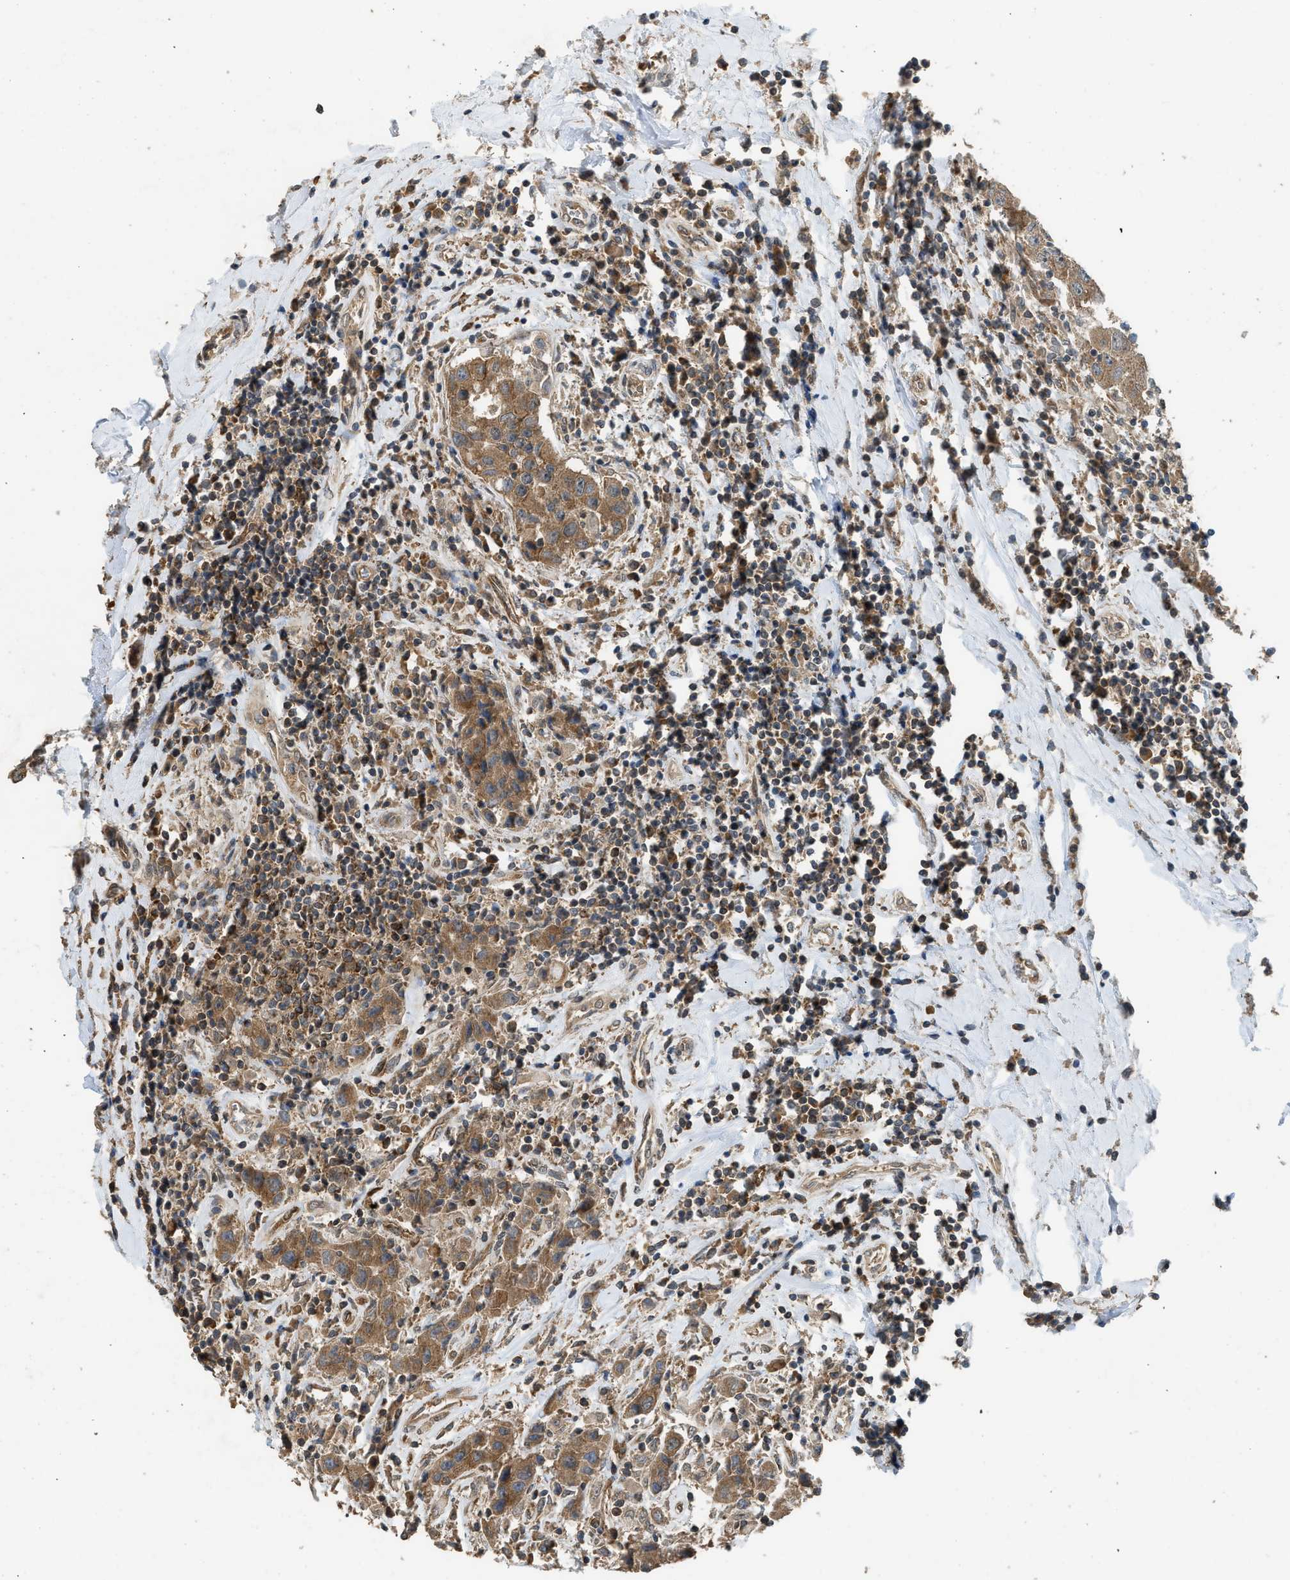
{"staining": {"intensity": "moderate", "quantity": ">75%", "location": "cytoplasmic/membranous"}, "tissue": "breast cancer", "cell_type": "Tumor cells", "image_type": "cancer", "snomed": [{"axis": "morphology", "description": "Duct carcinoma"}, {"axis": "topography", "description": "Breast"}], "caption": "This is an image of IHC staining of breast cancer, which shows moderate positivity in the cytoplasmic/membranous of tumor cells.", "gene": "HIP1R", "patient": {"sex": "female", "age": 27}}